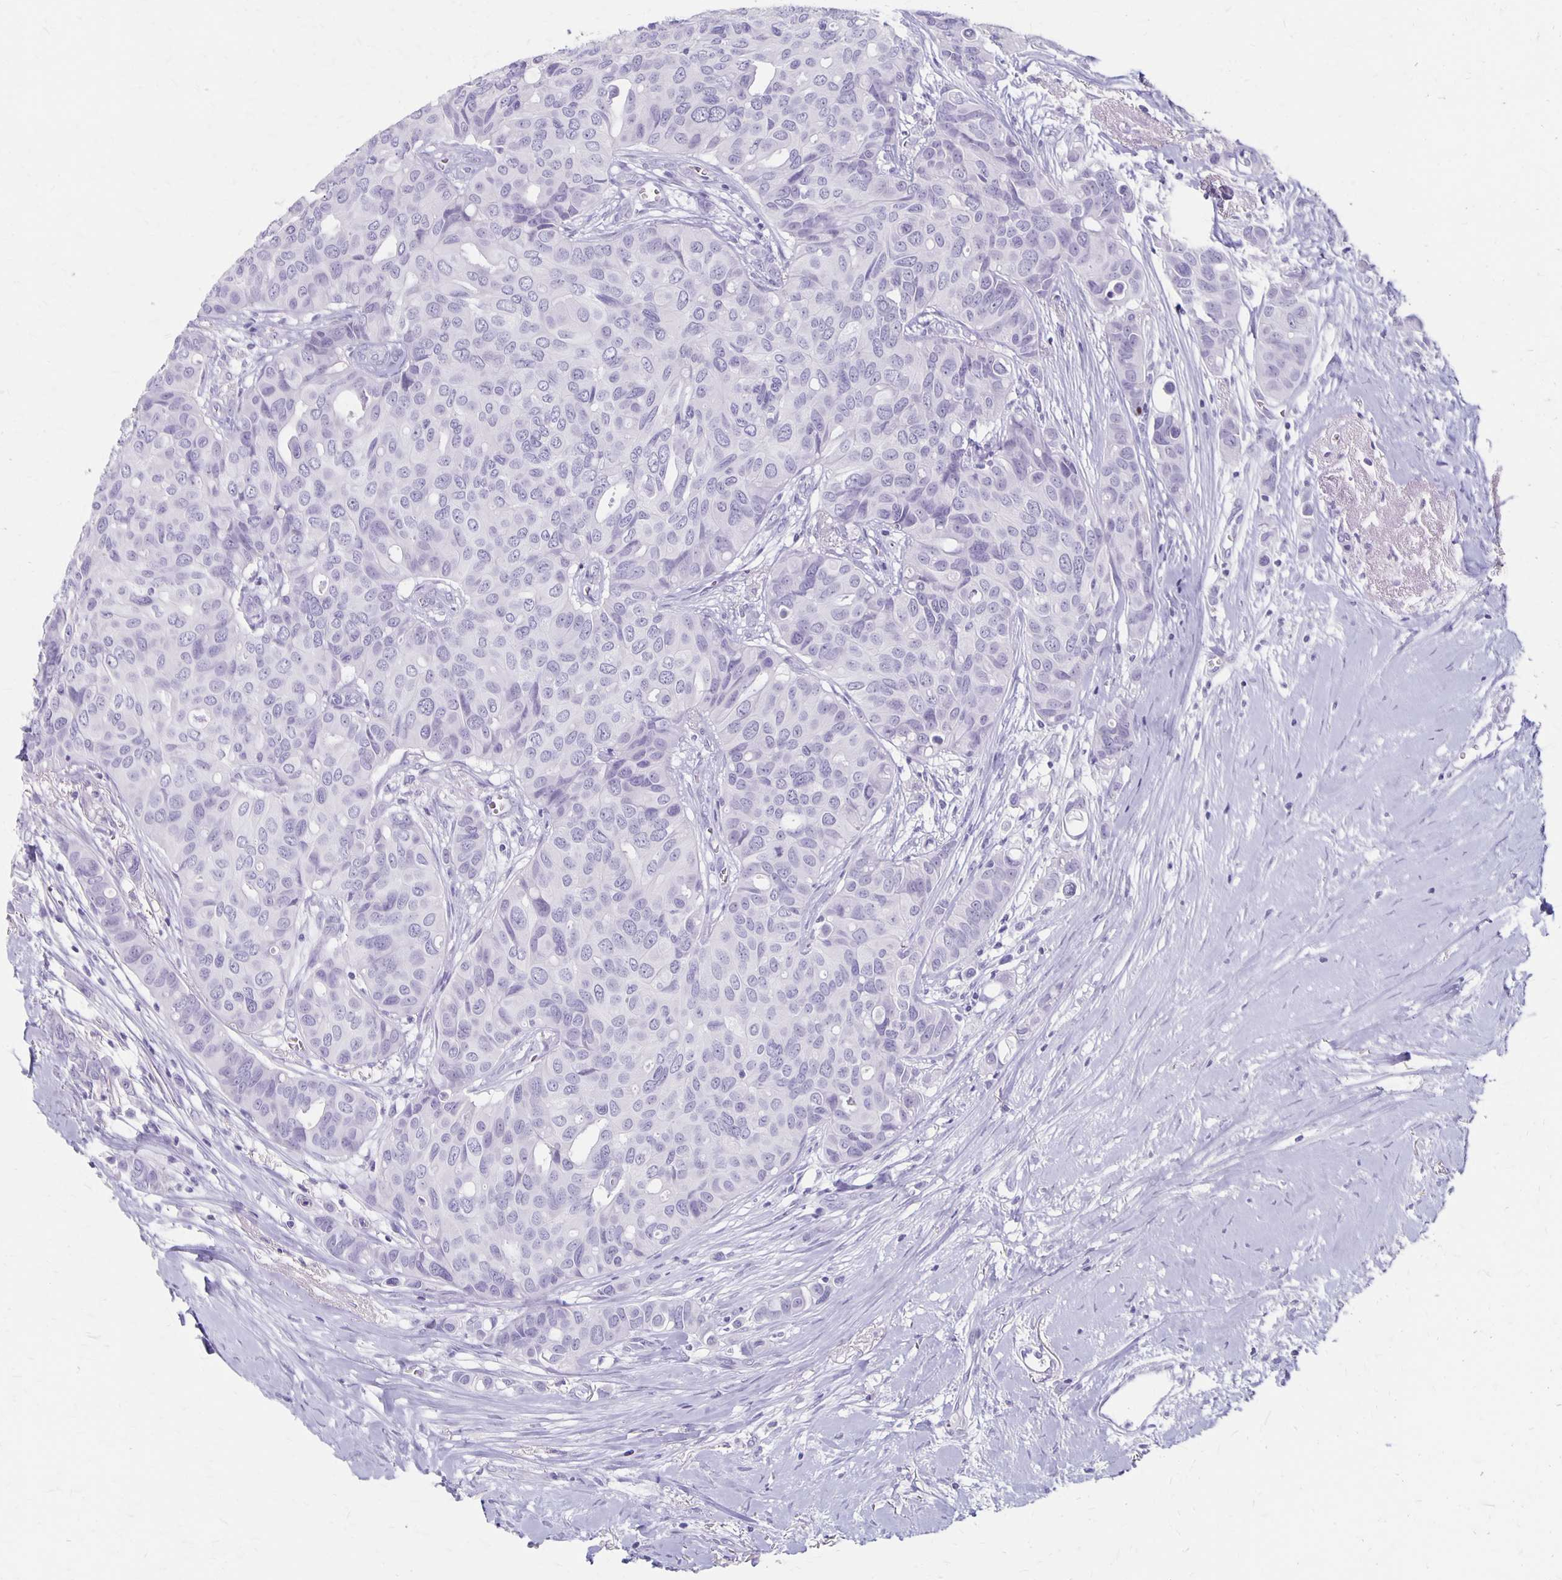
{"staining": {"intensity": "negative", "quantity": "none", "location": "none"}, "tissue": "breast cancer", "cell_type": "Tumor cells", "image_type": "cancer", "snomed": [{"axis": "morphology", "description": "Duct carcinoma"}, {"axis": "topography", "description": "Breast"}], "caption": "An image of breast infiltrating ductal carcinoma stained for a protein shows no brown staining in tumor cells.", "gene": "MAGEC2", "patient": {"sex": "female", "age": 54}}